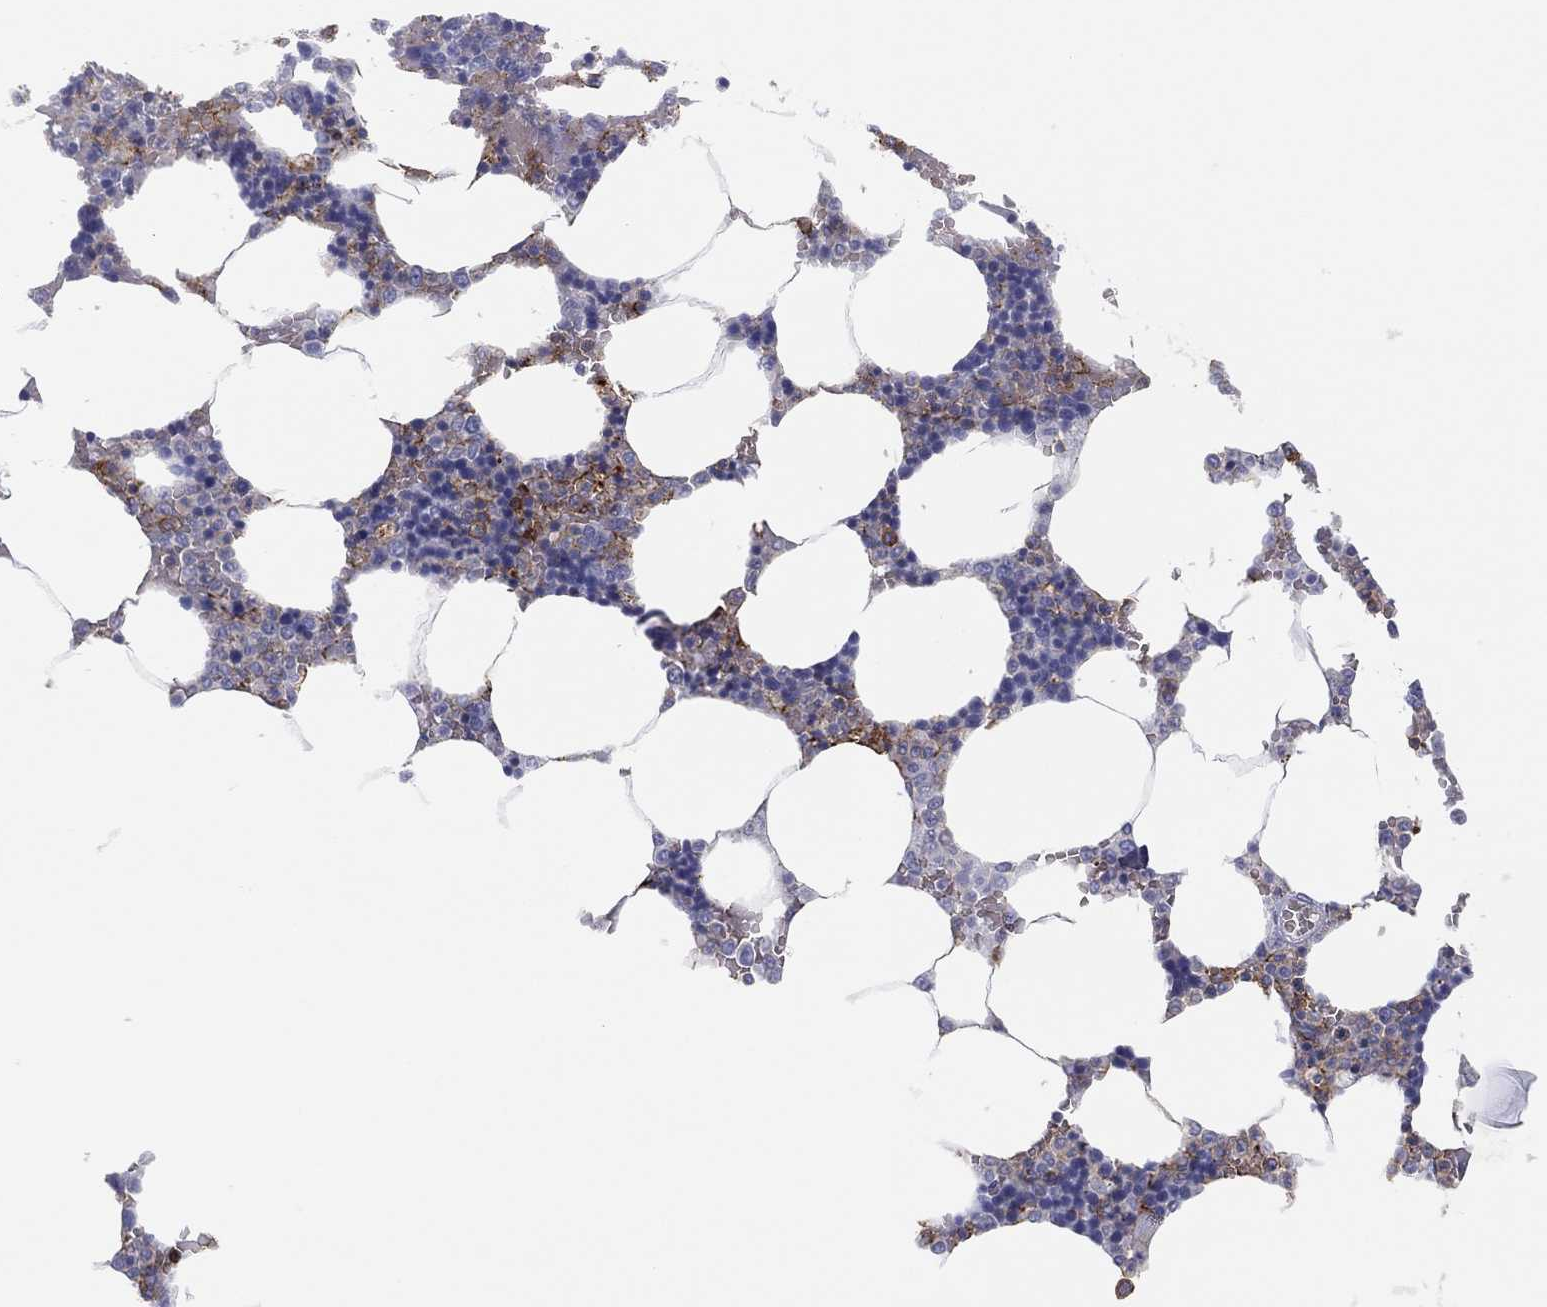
{"staining": {"intensity": "weak", "quantity": "25%-75%", "location": "cytoplasmic/membranous"}, "tissue": "bone marrow", "cell_type": "Hematopoietic cells", "image_type": "normal", "snomed": [{"axis": "morphology", "description": "Normal tissue, NOS"}, {"axis": "topography", "description": "Bone marrow"}], "caption": "Immunohistochemistry of unremarkable human bone marrow reveals low levels of weak cytoplasmic/membranous positivity in approximately 25%-75% of hematopoietic cells.", "gene": "SELPLG", "patient": {"sex": "male", "age": 63}}